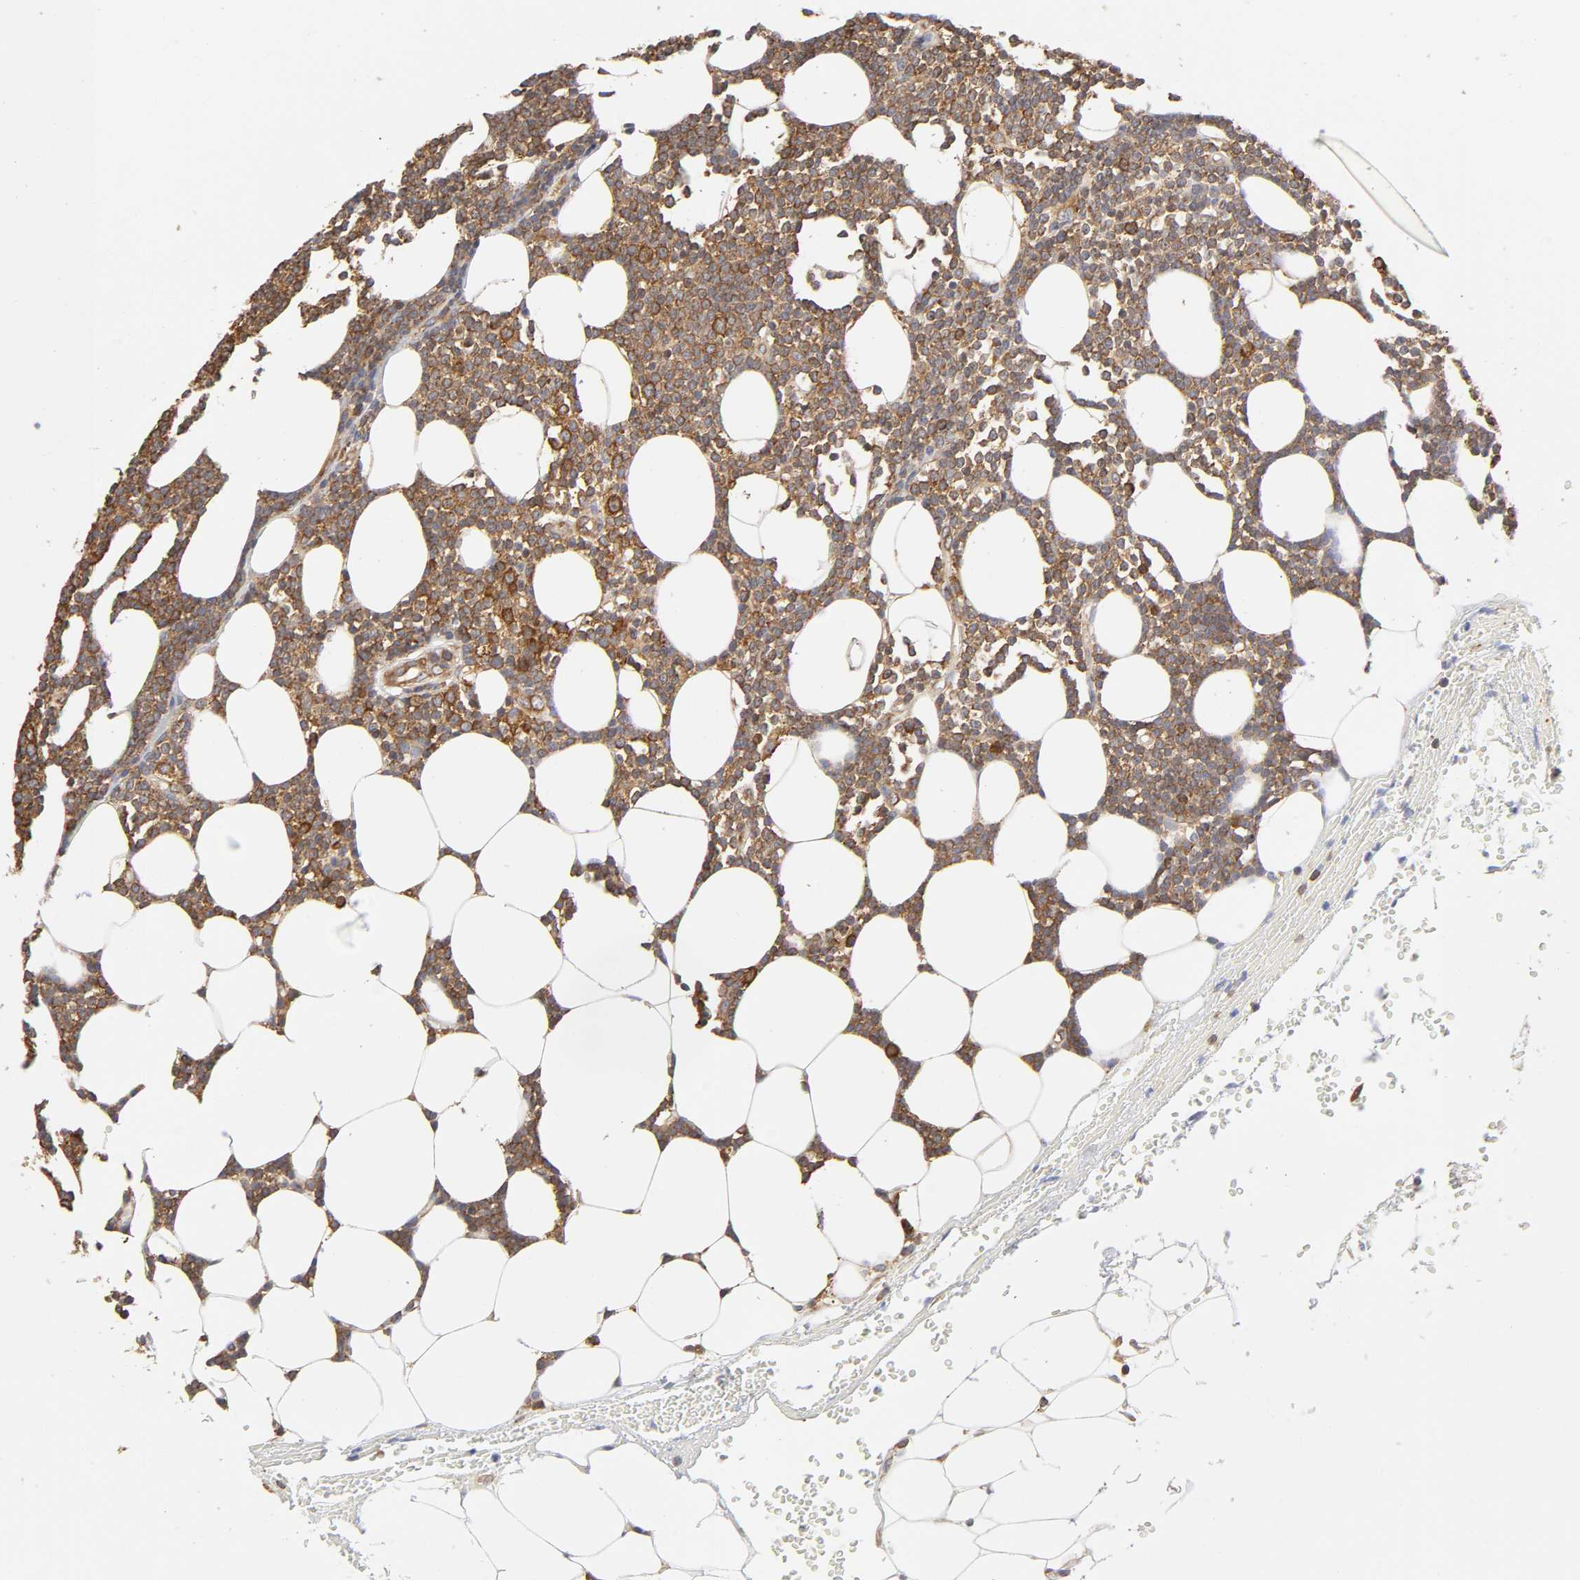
{"staining": {"intensity": "moderate", "quantity": ">75%", "location": "cytoplasmic/membranous"}, "tissue": "lymphoma", "cell_type": "Tumor cells", "image_type": "cancer", "snomed": [{"axis": "morphology", "description": "Malignant lymphoma, non-Hodgkin's type, Low grade"}, {"axis": "topography", "description": "Soft tissue"}], "caption": "This is an image of IHC staining of lymphoma, which shows moderate positivity in the cytoplasmic/membranous of tumor cells.", "gene": "RPL14", "patient": {"sex": "male", "age": 92}}